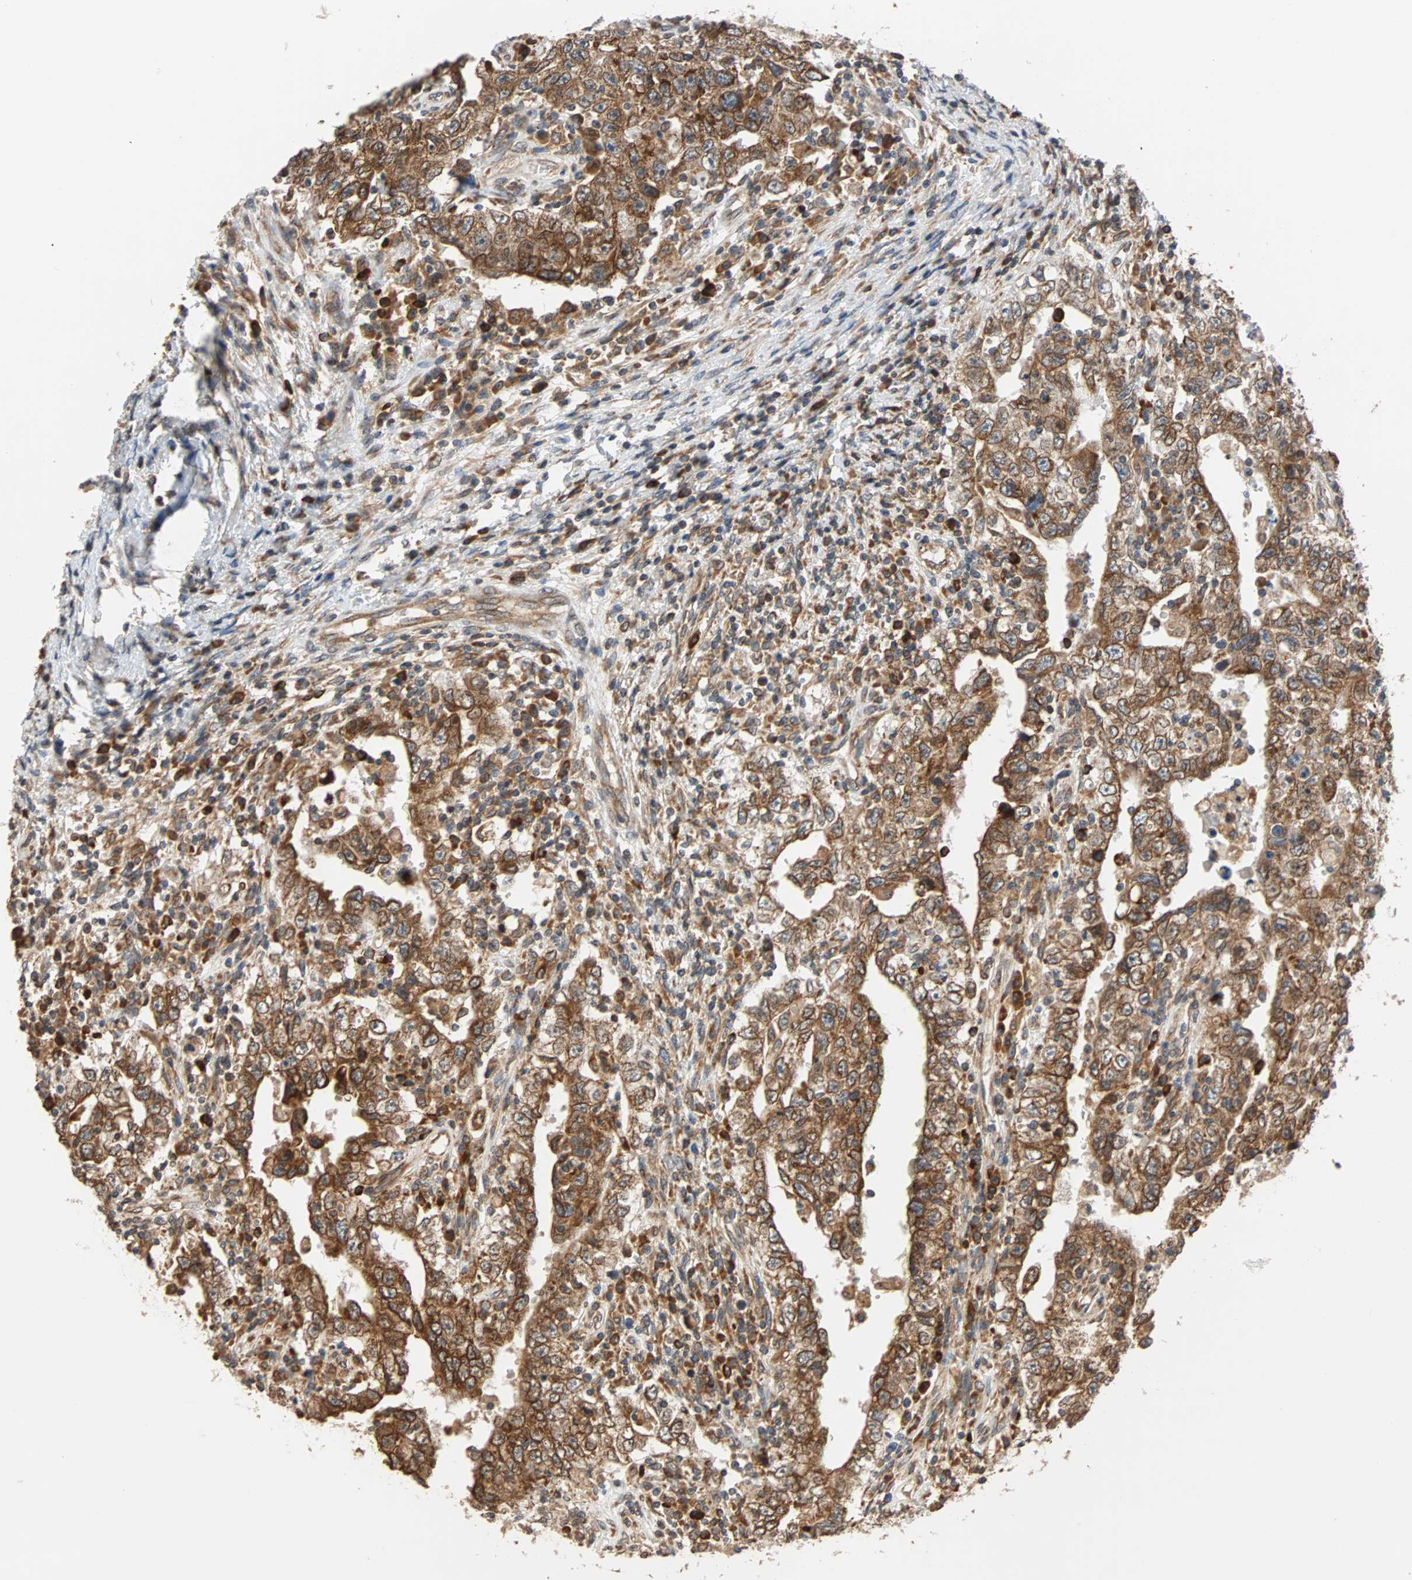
{"staining": {"intensity": "strong", "quantity": ">75%", "location": "cytoplasmic/membranous"}, "tissue": "testis cancer", "cell_type": "Tumor cells", "image_type": "cancer", "snomed": [{"axis": "morphology", "description": "Carcinoma, Embryonal, NOS"}, {"axis": "topography", "description": "Testis"}], "caption": "This is an image of IHC staining of testis cancer (embryonal carcinoma), which shows strong staining in the cytoplasmic/membranous of tumor cells.", "gene": "AUP1", "patient": {"sex": "male", "age": 26}}